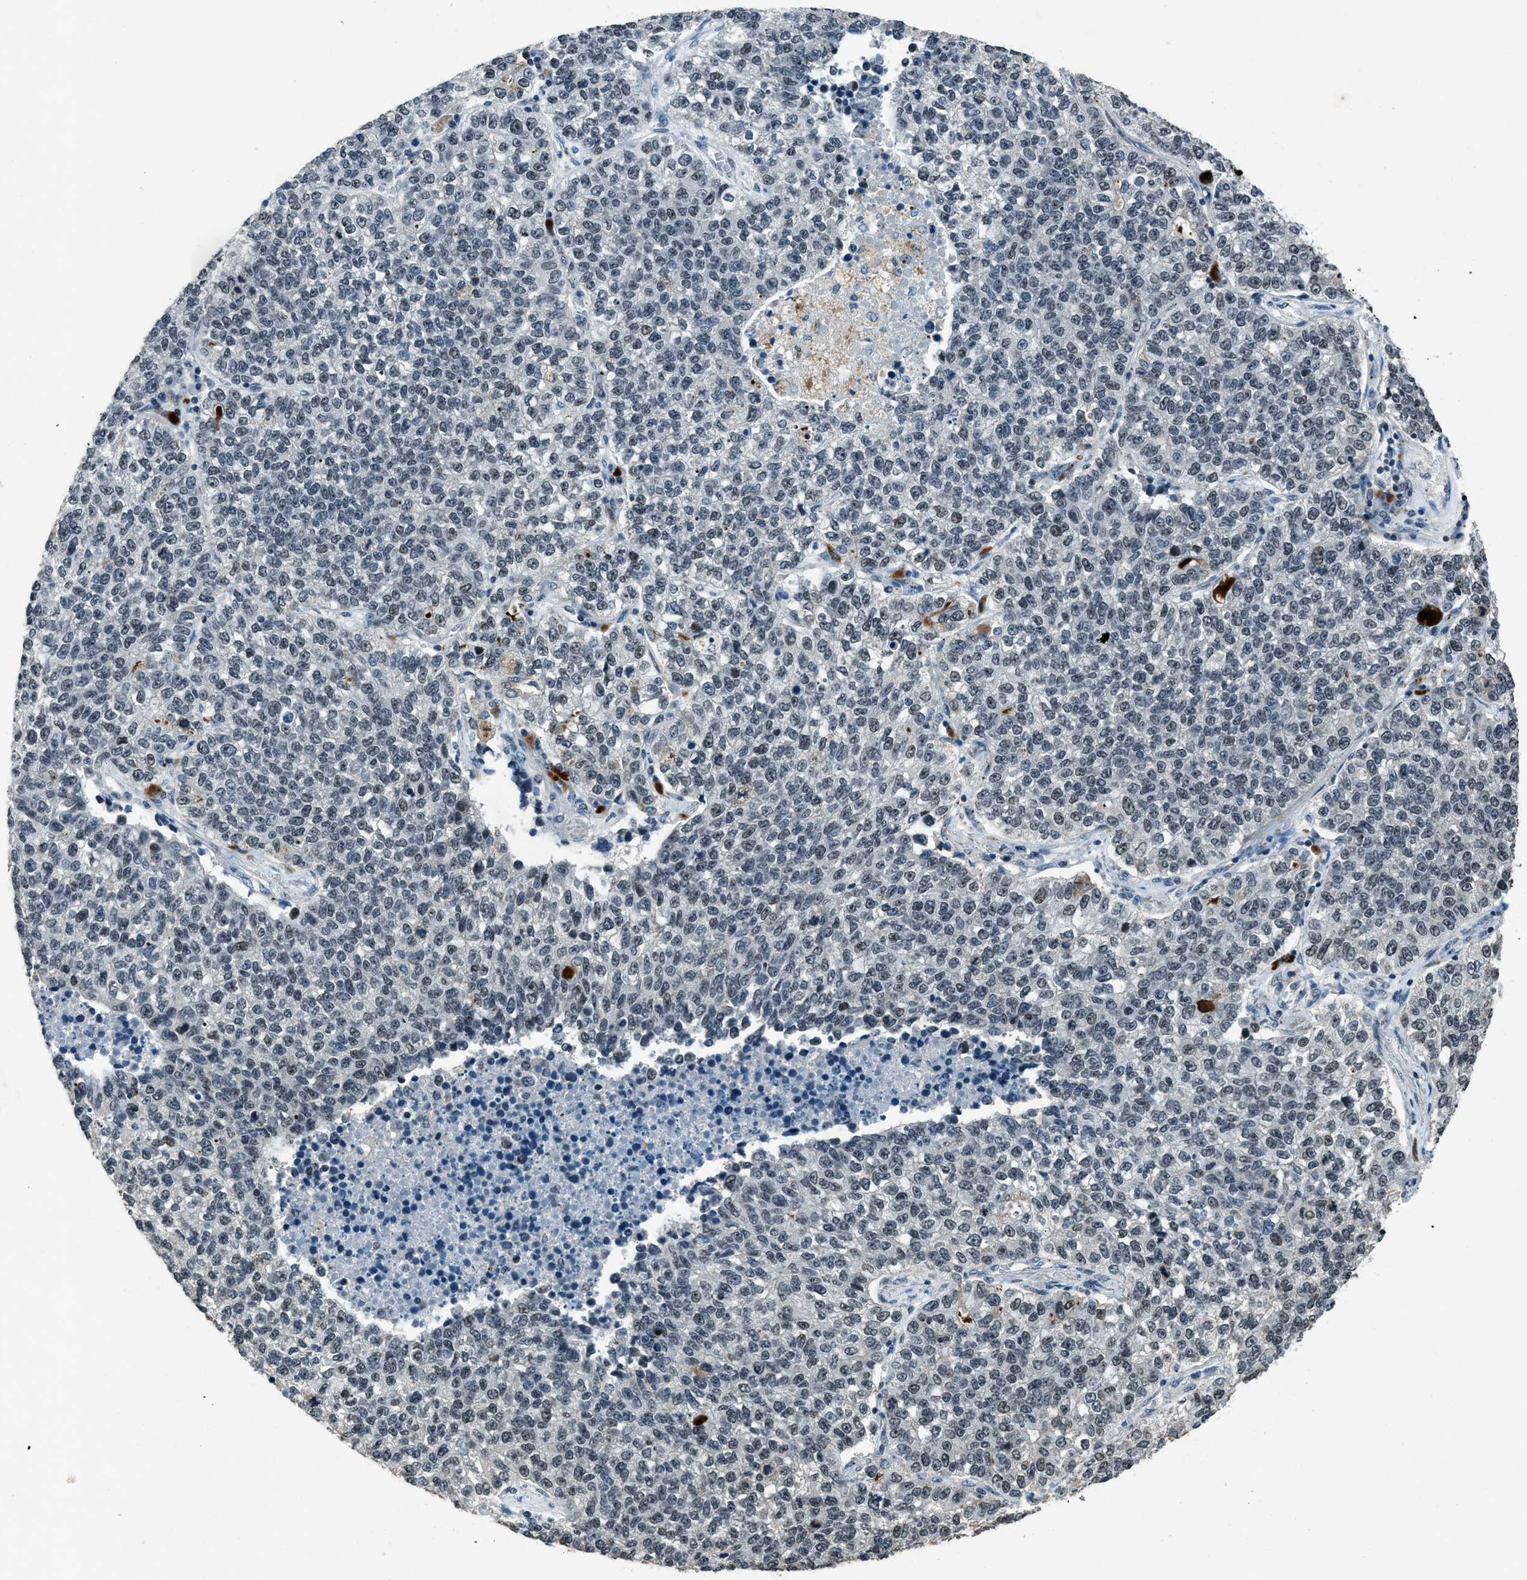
{"staining": {"intensity": "negative", "quantity": "none", "location": "none"}, "tissue": "lung cancer", "cell_type": "Tumor cells", "image_type": "cancer", "snomed": [{"axis": "morphology", "description": "Adenocarcinoma, NOS"}, {"axis": "topography", "description": "Lung"}], "caption": "Lung cancer (adenocarcinoma) was stained to show a protein in brown. There is no significant expression in tumor cells. The staining was performed using DAB (3,3'-diaminobenzidine) to visualize the protein expression in brown, while the nuclei were stained in blue with hematoxylin (Magnification: 20x).", "gene": "ADCY1", "patient": {"sex": "male", "age": 49}}